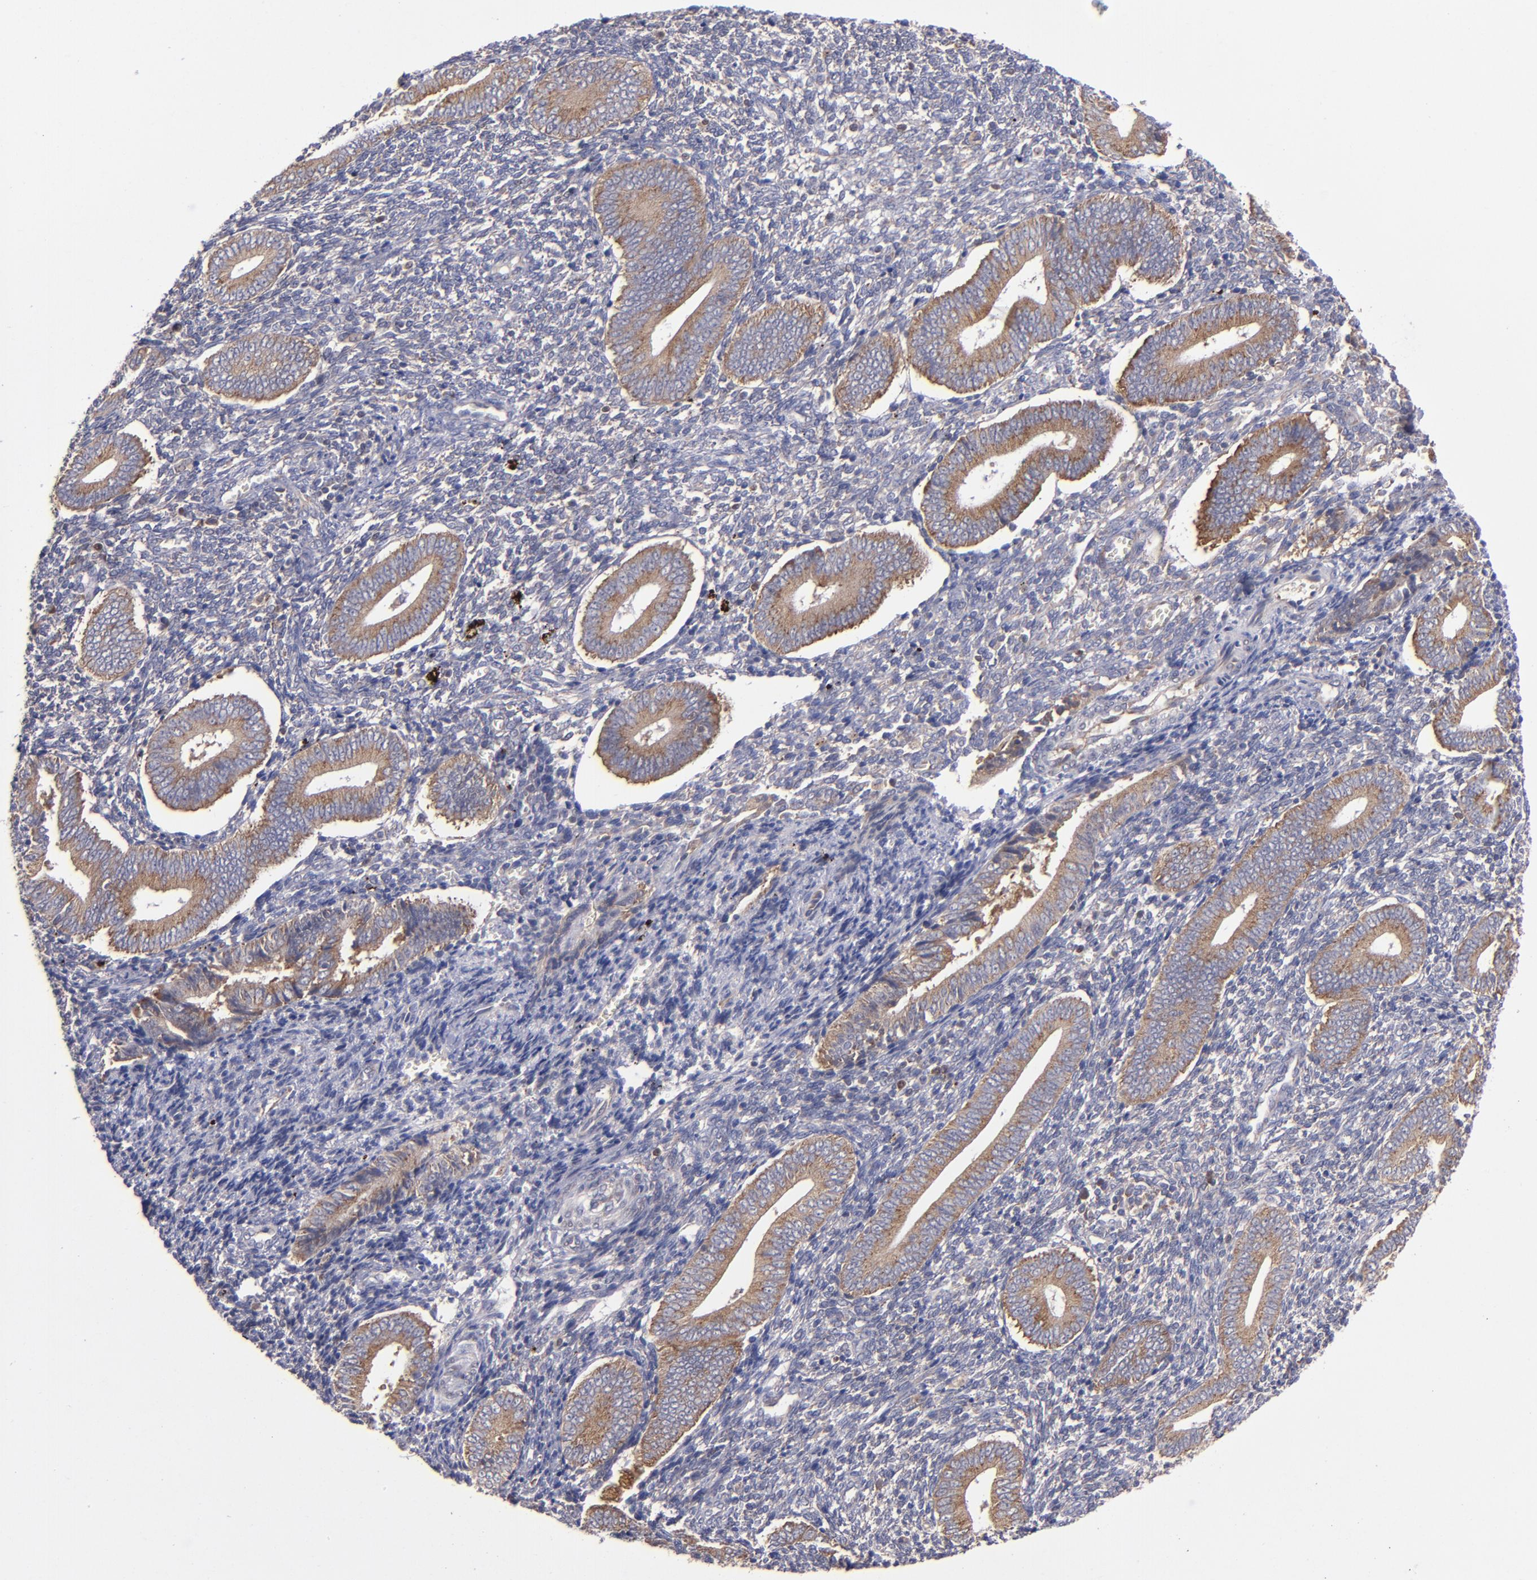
{"staining": {"intensity": "moderate", "quantity": "25%-75%", "location": "cytoplasmic/membranous"}, "tissue": "endometrium", "cell_type": "Cells in endometrial stroma", "image_type": "normal", "snomed": [{"axis": "morphology", "description": "Normal tissue, NOS"}, {"axis": "topography", "description": "Uterus"}, {"axis": "topography", "description": "Endometrium"}], "caption": "Immunohistochemical staining of normal human endometrium displays moderate cytoplasmic/membranous protein positivity in approximately 25%-75% of cells in endometrial stroma.", "gene": "EIF4ENIF1", "patient": {"sex": "female", "age": 33}}